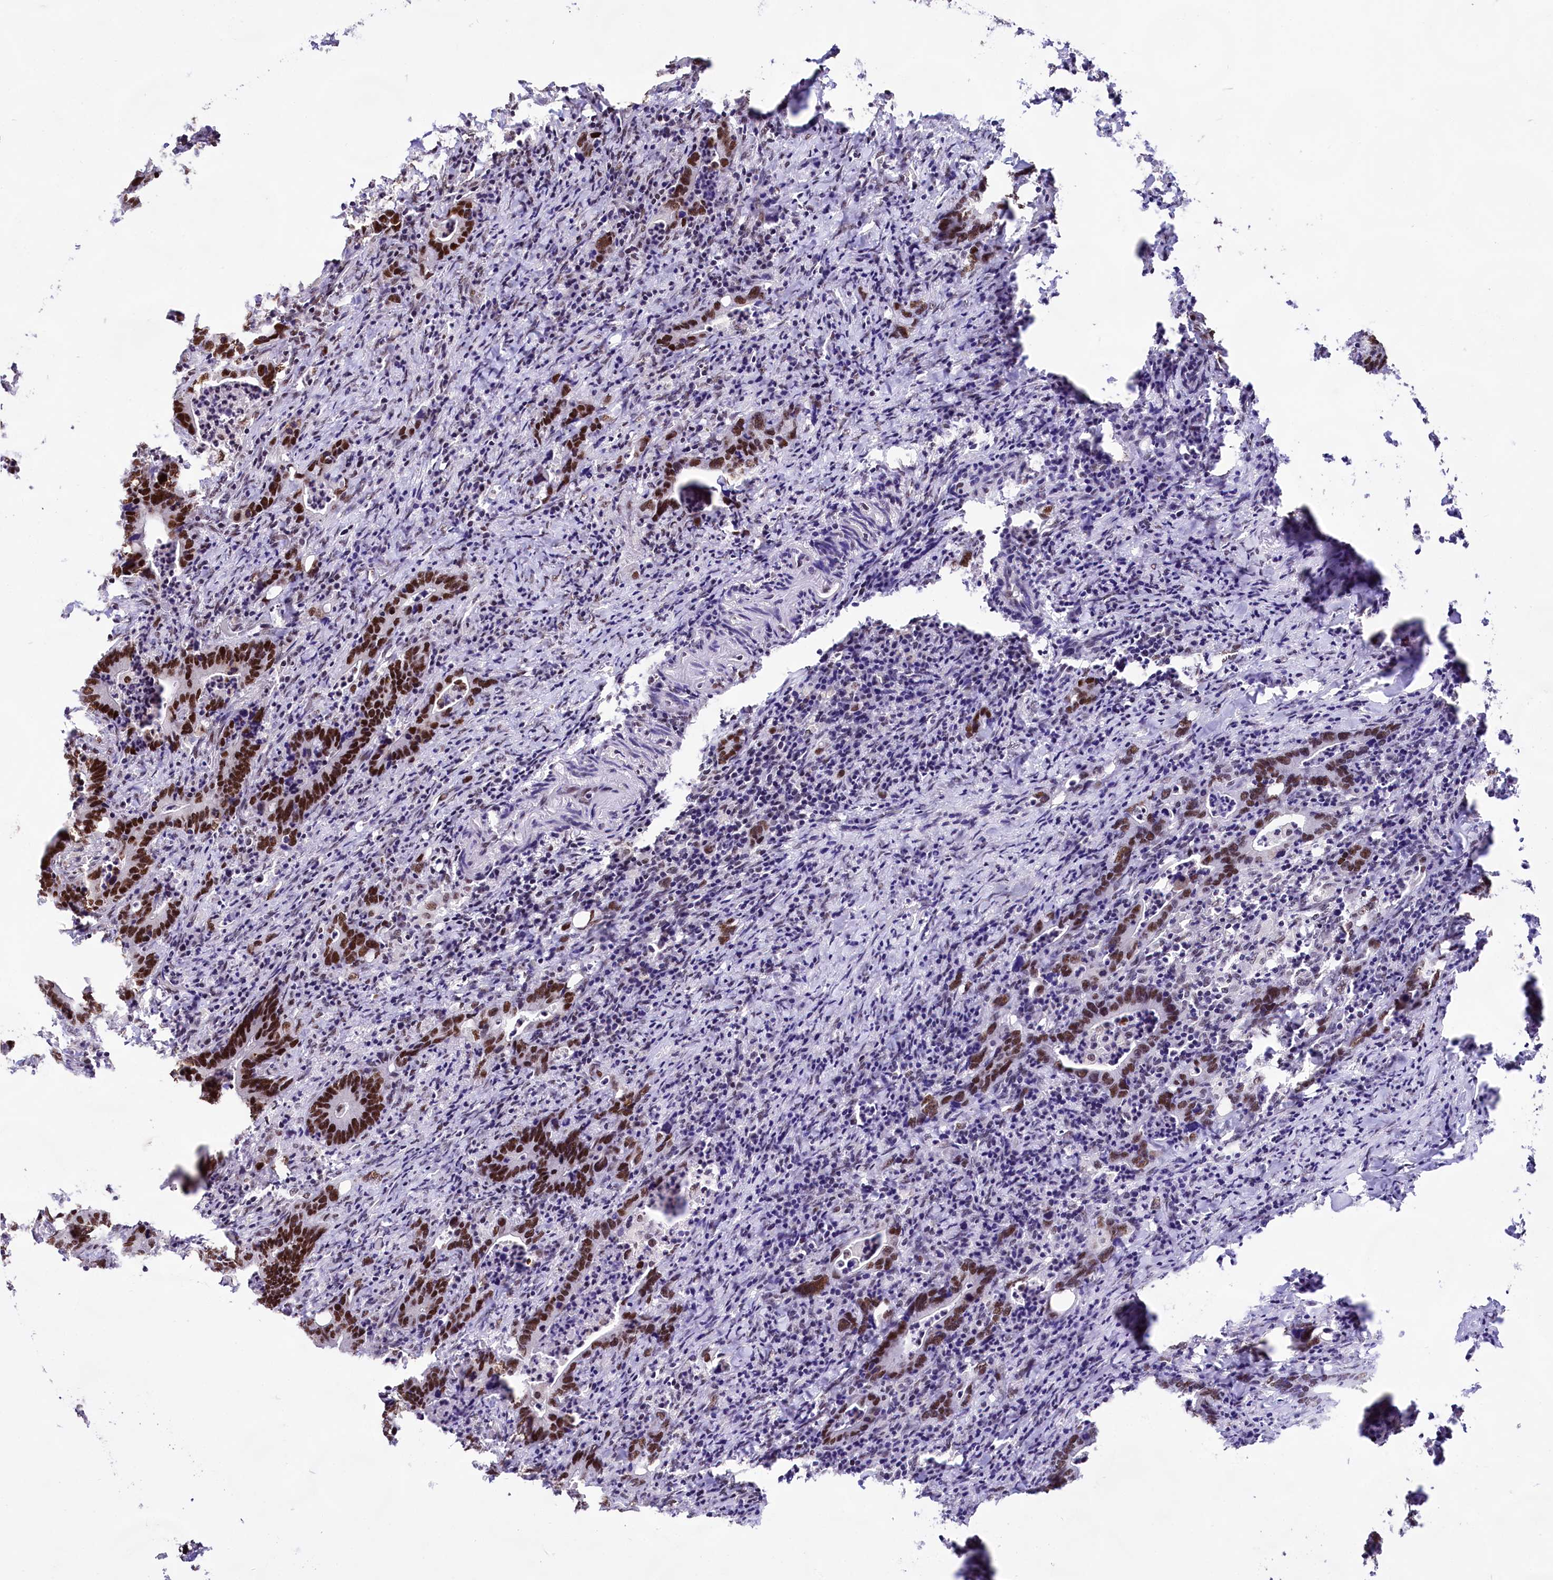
{"staining": {"intensity": "moderate", "quantity": ">75%", "location": "nuclear"}, "tissue": "colorectal cancer", "cell_type": "Tumor cells", "image_type": "cancer", "snomed": [{"axis": "morphology", "description": "Adenocarcinoma, NOS"}, {"axis": "topography", "description": "Colon"}], "caption": "The immunohistochemical stain labels moderate nuclear positivity in tumor cells of colorectal cancer (adenocarcinoma) tissue.", "gene": "HIRA", "patient": {"sex": "female", "age": 75}}